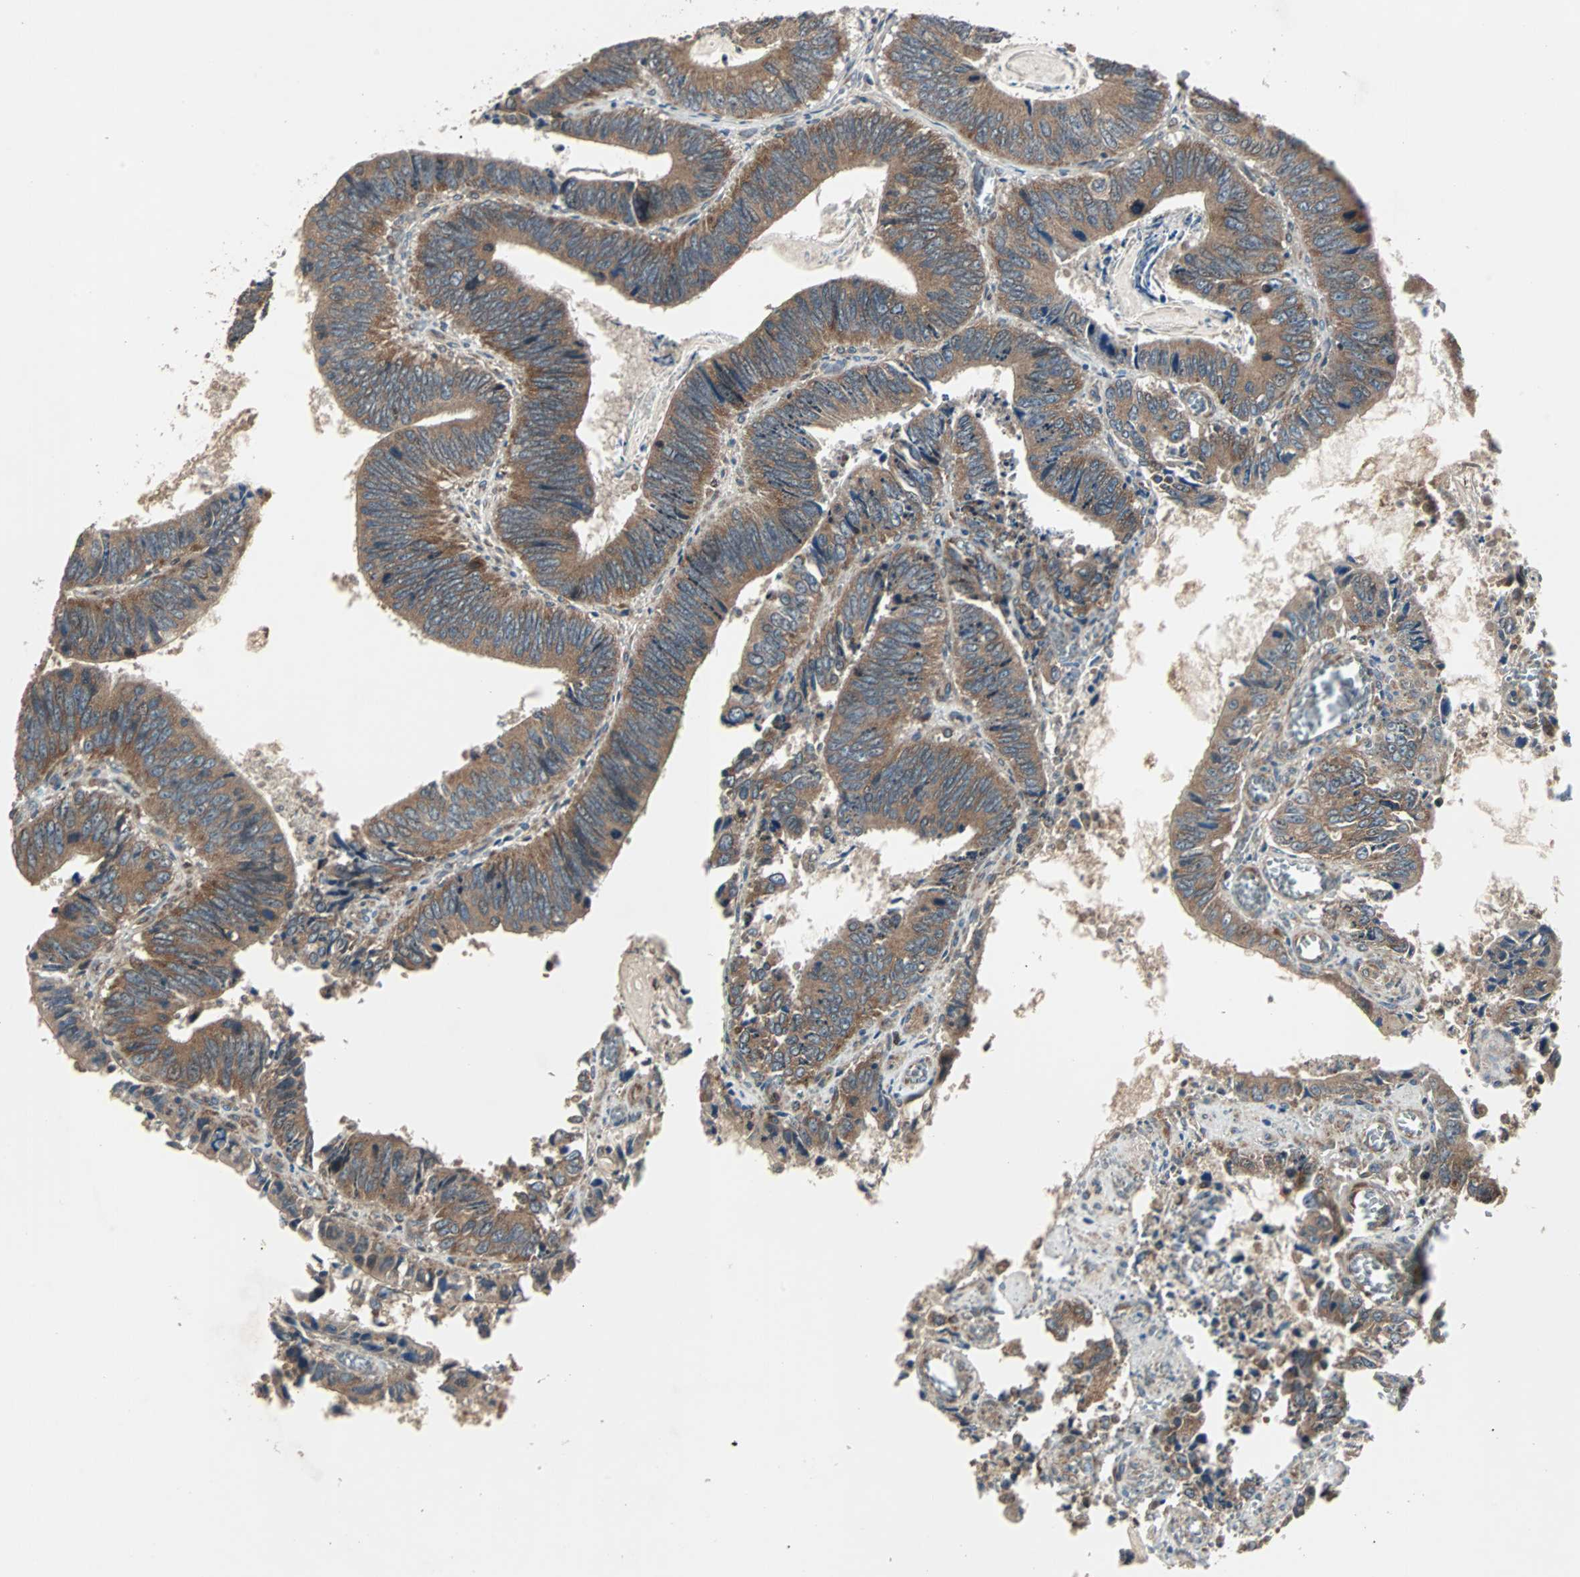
{"staining": {"intensity": "moderate", "quantity": ">75%", "location": "cytoplasmic/membranous"}, "tissue": "colorectal cancer", "cell_type": "Tumor cells", "image_type": "cancer", "snomed": [{"axis": "morphology", "description": "Adenocarcinoma, NOS"}, {"axis": "topography", "description": "Colon"}], "caption": "A brown stain shows moderate cytoplasmic/membranous positivity of a protein in colorectal cancer tumor cells.", "gene": "RAB7A", "patient": {"sex": "male", "age": 72}}